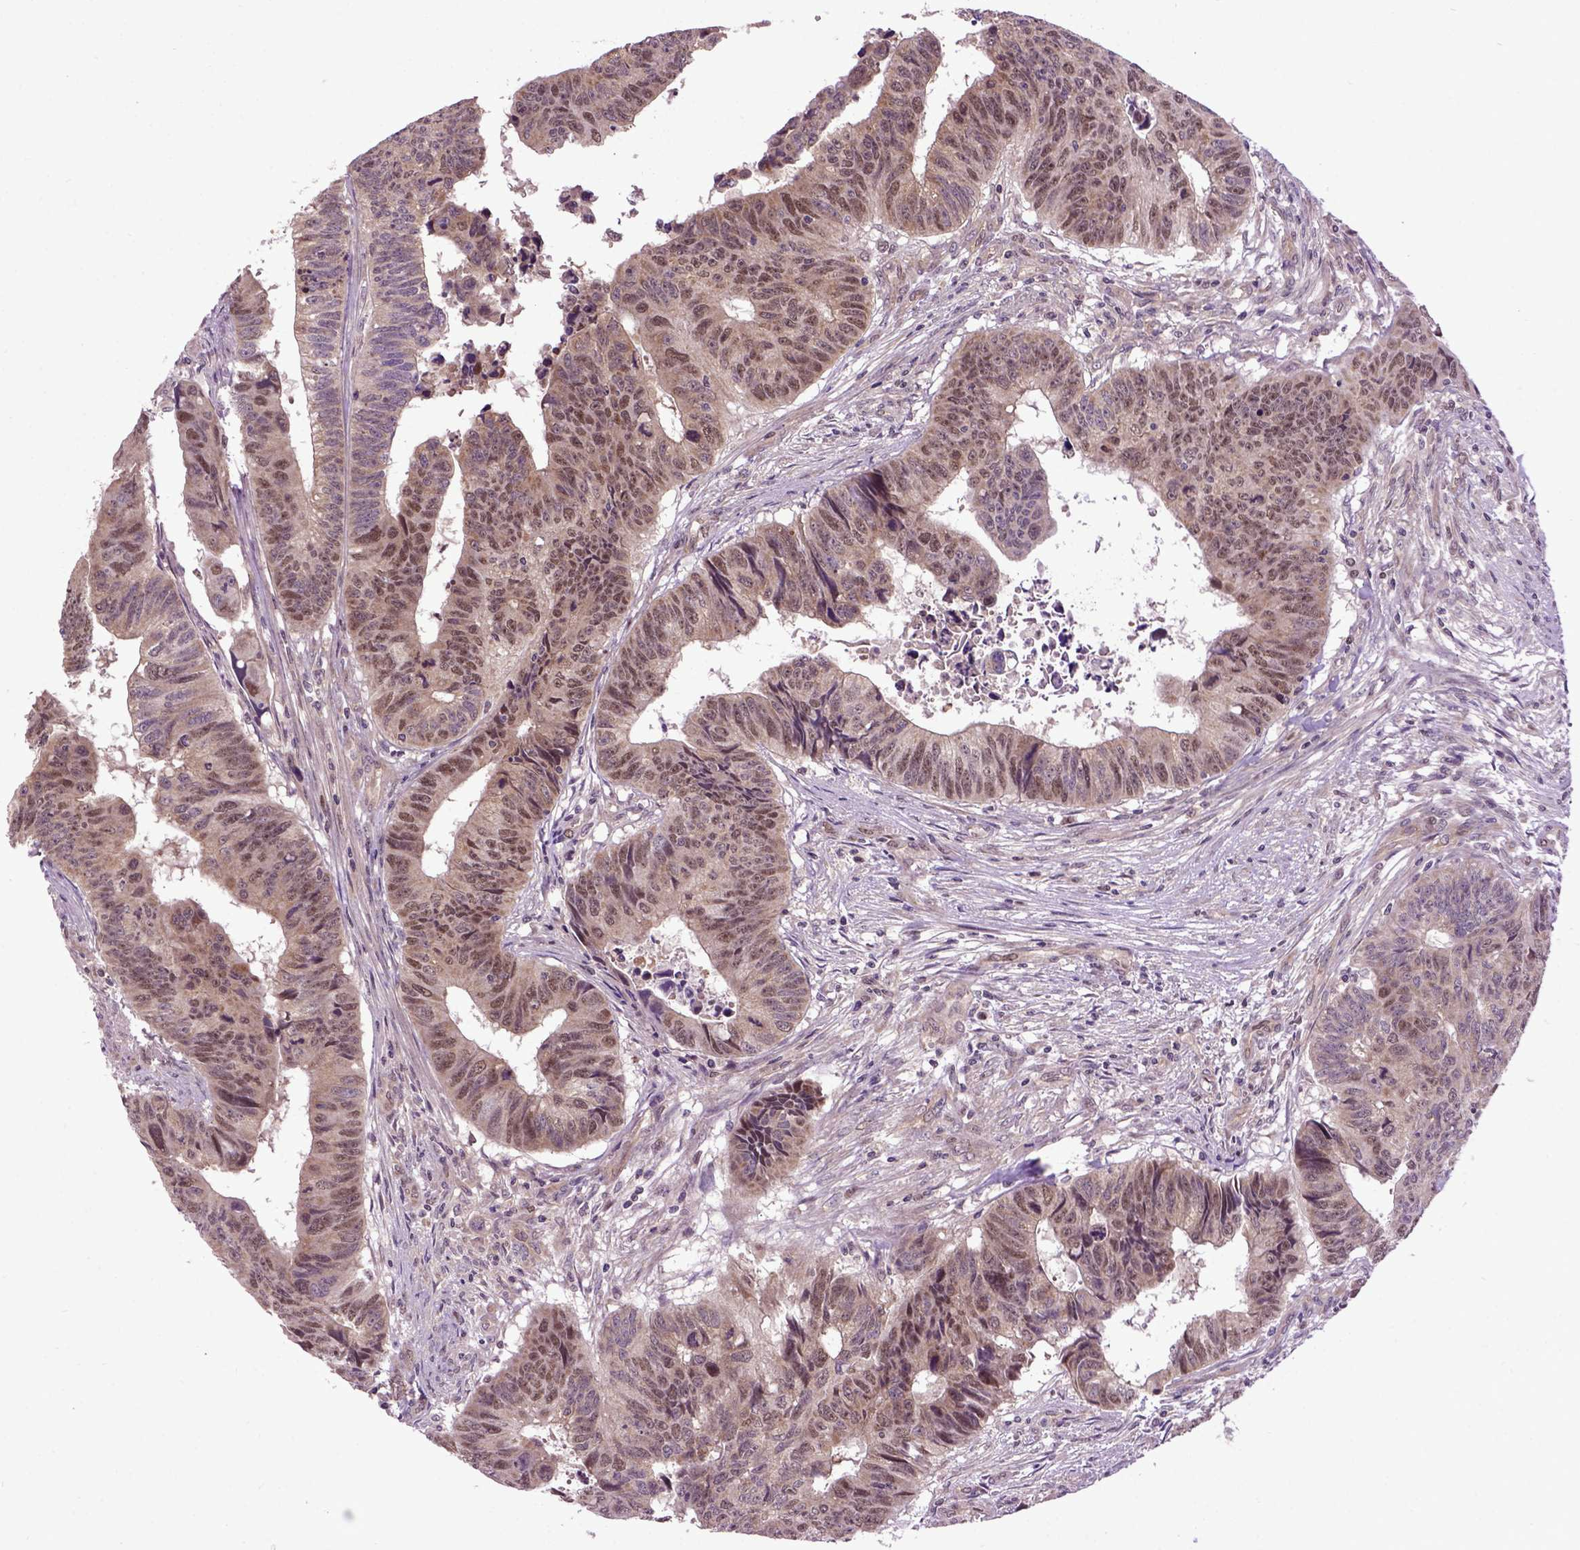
{"staining": {"intensity": "moderate", "quantity": ">75%", "location": "cytoplasmic/membranous,nuclear"}, "tissue": "colorectal cancer", "cell_type": "Tumor cells", "image_type": "cancer", "snomed": [{"axis": "morphology", "description": "Adenocarcinoma, NOS"}, {"axis": "topography", "description": "Rectum"}], "caption": "Colorectal cancer stained with a brown dye displays moderate cytoplasmic/membranous and nuclear positive expression in about >75% of tumor cells.", "gene": "WDR48", "patient": {"sex": "female", "age": 85}}